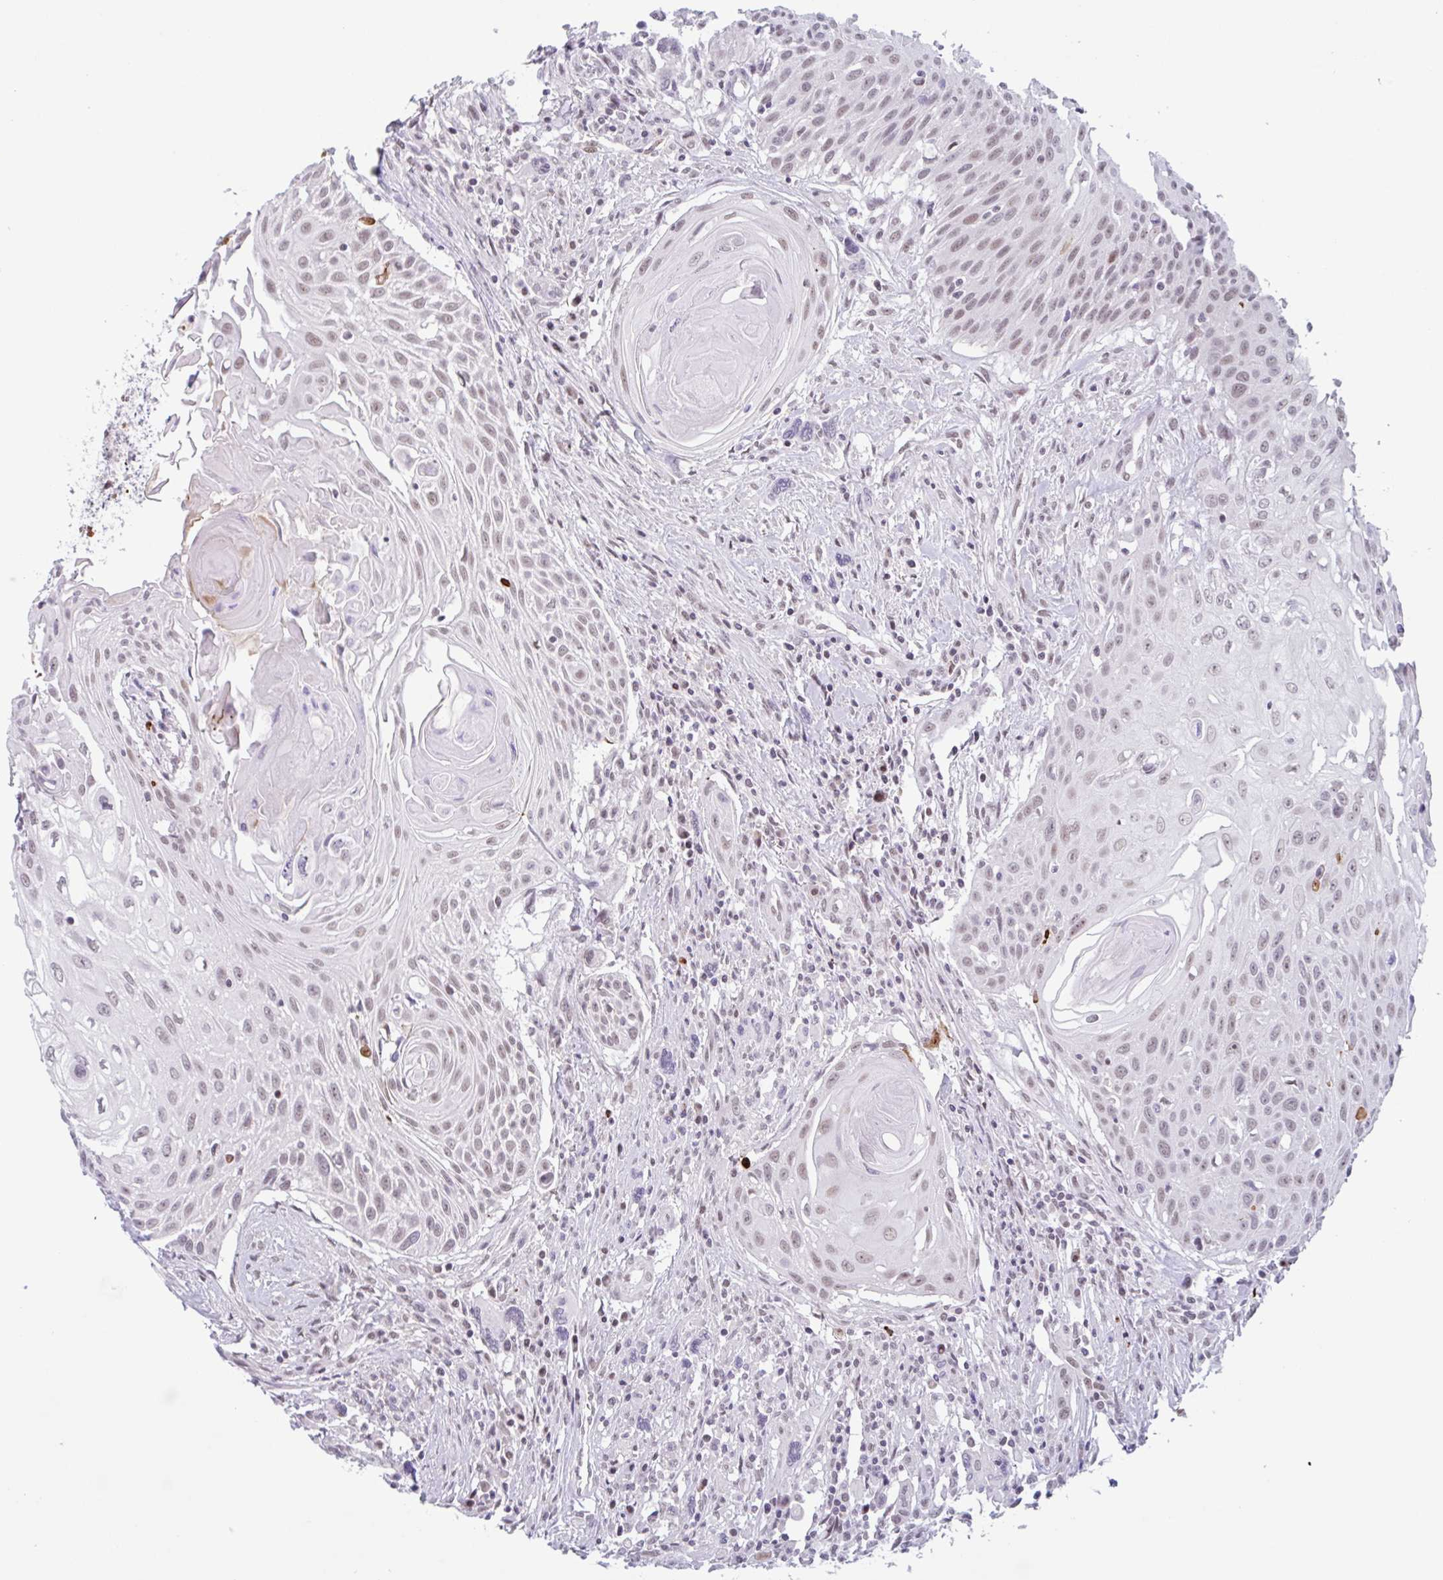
{"staining": {"intensity": "weak", "quantity": ">75%", "location": "nuclear"}, "tissue": "head and neck cancer", "cell_type": "Tumor cells", "image_type": "cancer", "snomed": [{"axis": "morphology", "description": "Squamous cell carcinoma, NOS"}, {"axis": "topography", "description": "Lymph node"}, {"axis": "topography", "description": "Salivary gland"}, {"axis": "topography", "description": "Head-Neck"}], "caption": "Squamous cell carcinoma (head and neck) stained with a brown dye exhibits weak nuclear positive staining in approximately >75% of tumor cells.", "gene": "PLG", "patient": {"sex": "female", "age": 74}}